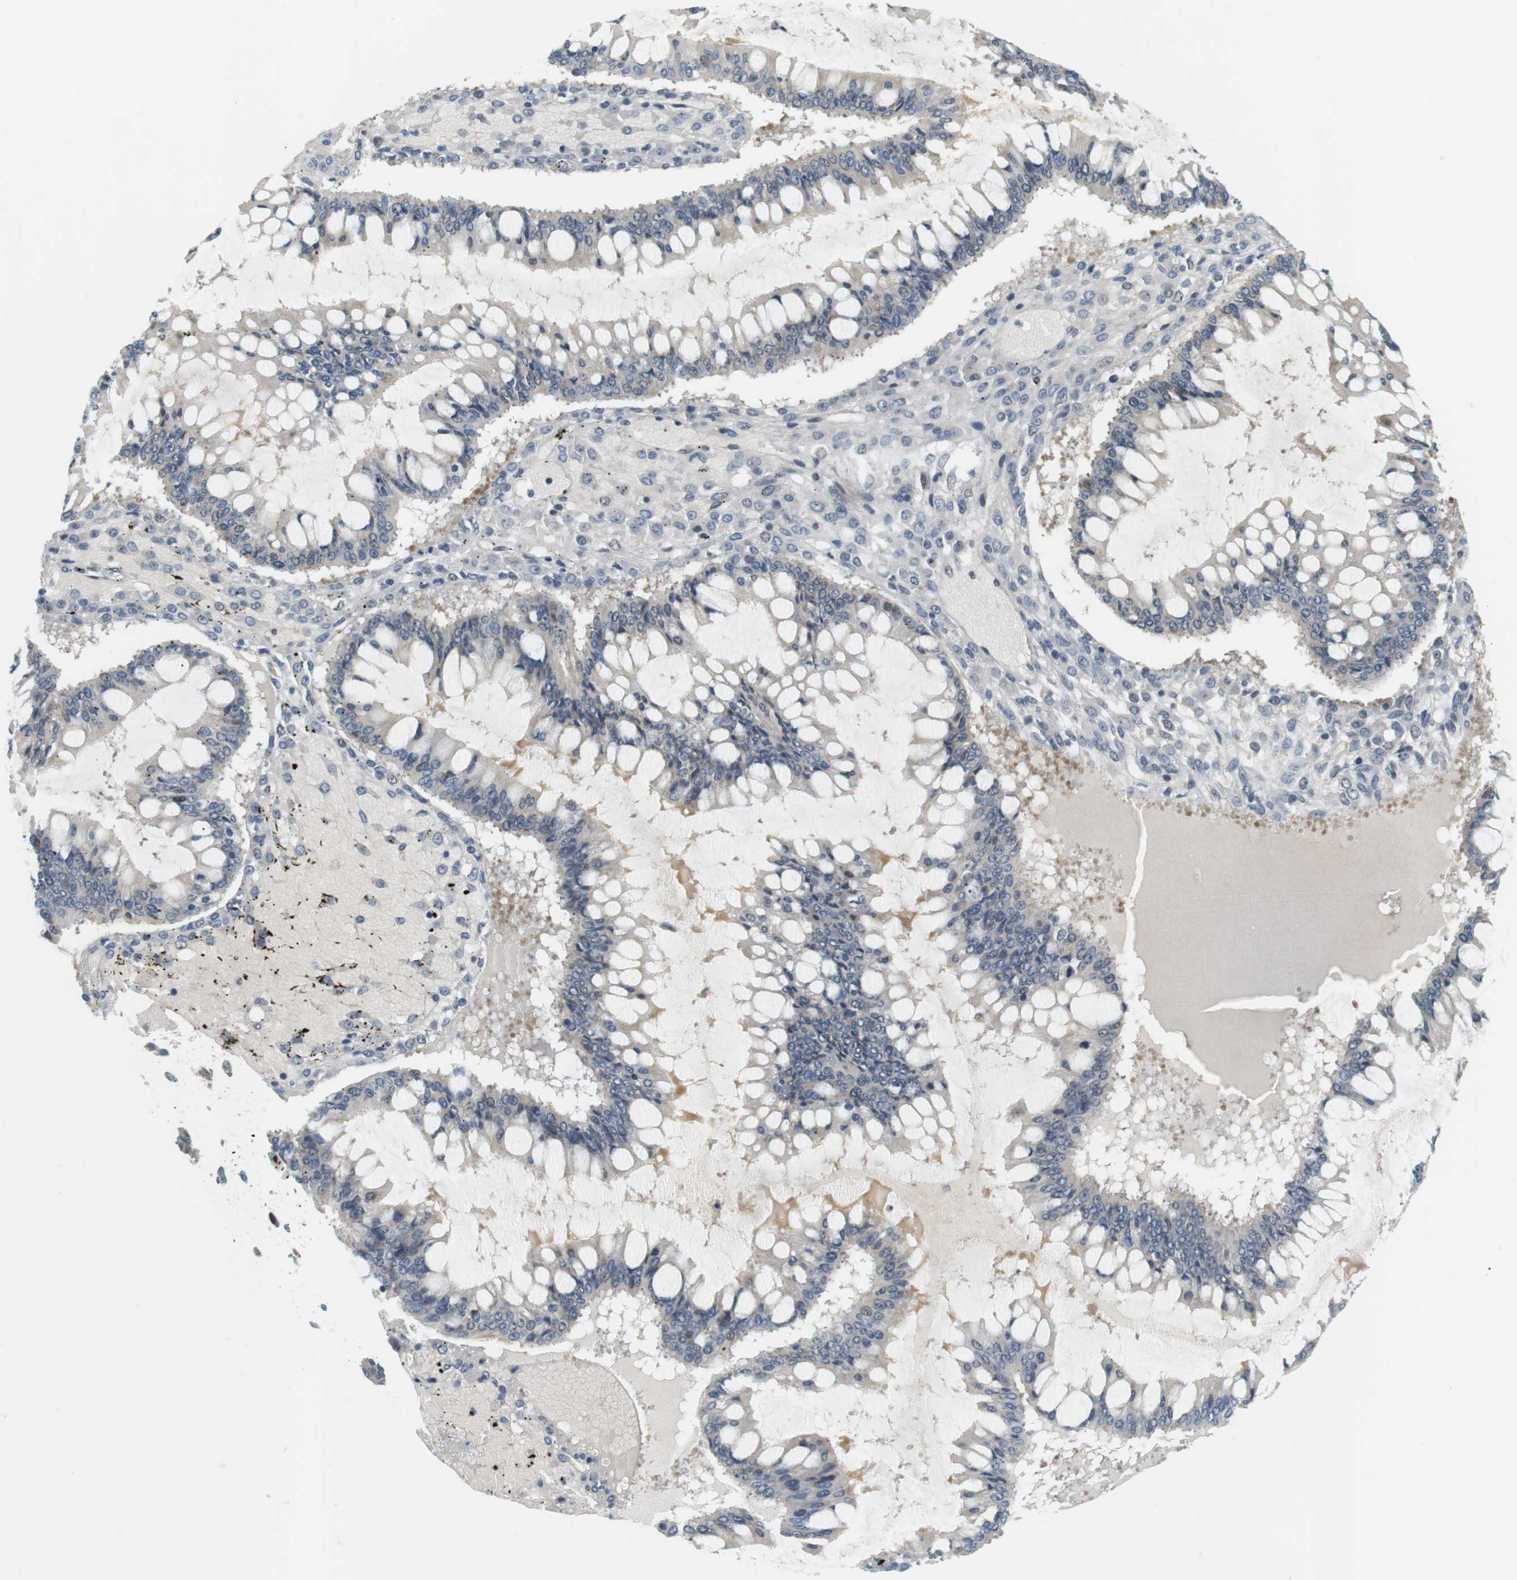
{"staining": {"intensity": "negative", "quantity": "none", "location": "none"}, "tissue": "ovarian cancer", "cell_type": "Tumor cells", "image_type": "cancer", "snomed": [{"axis": "morphology", "description": "Cystadenocarcinoma, mucinous, NOS"}, {"axis": "topography", "description": "Ovary"}], "caption": "Image shows no significant protein expression in tumor cells of ovarian cancer.", "gene": "WNT7A", "patient": {"sex": "female", "age": 73}}